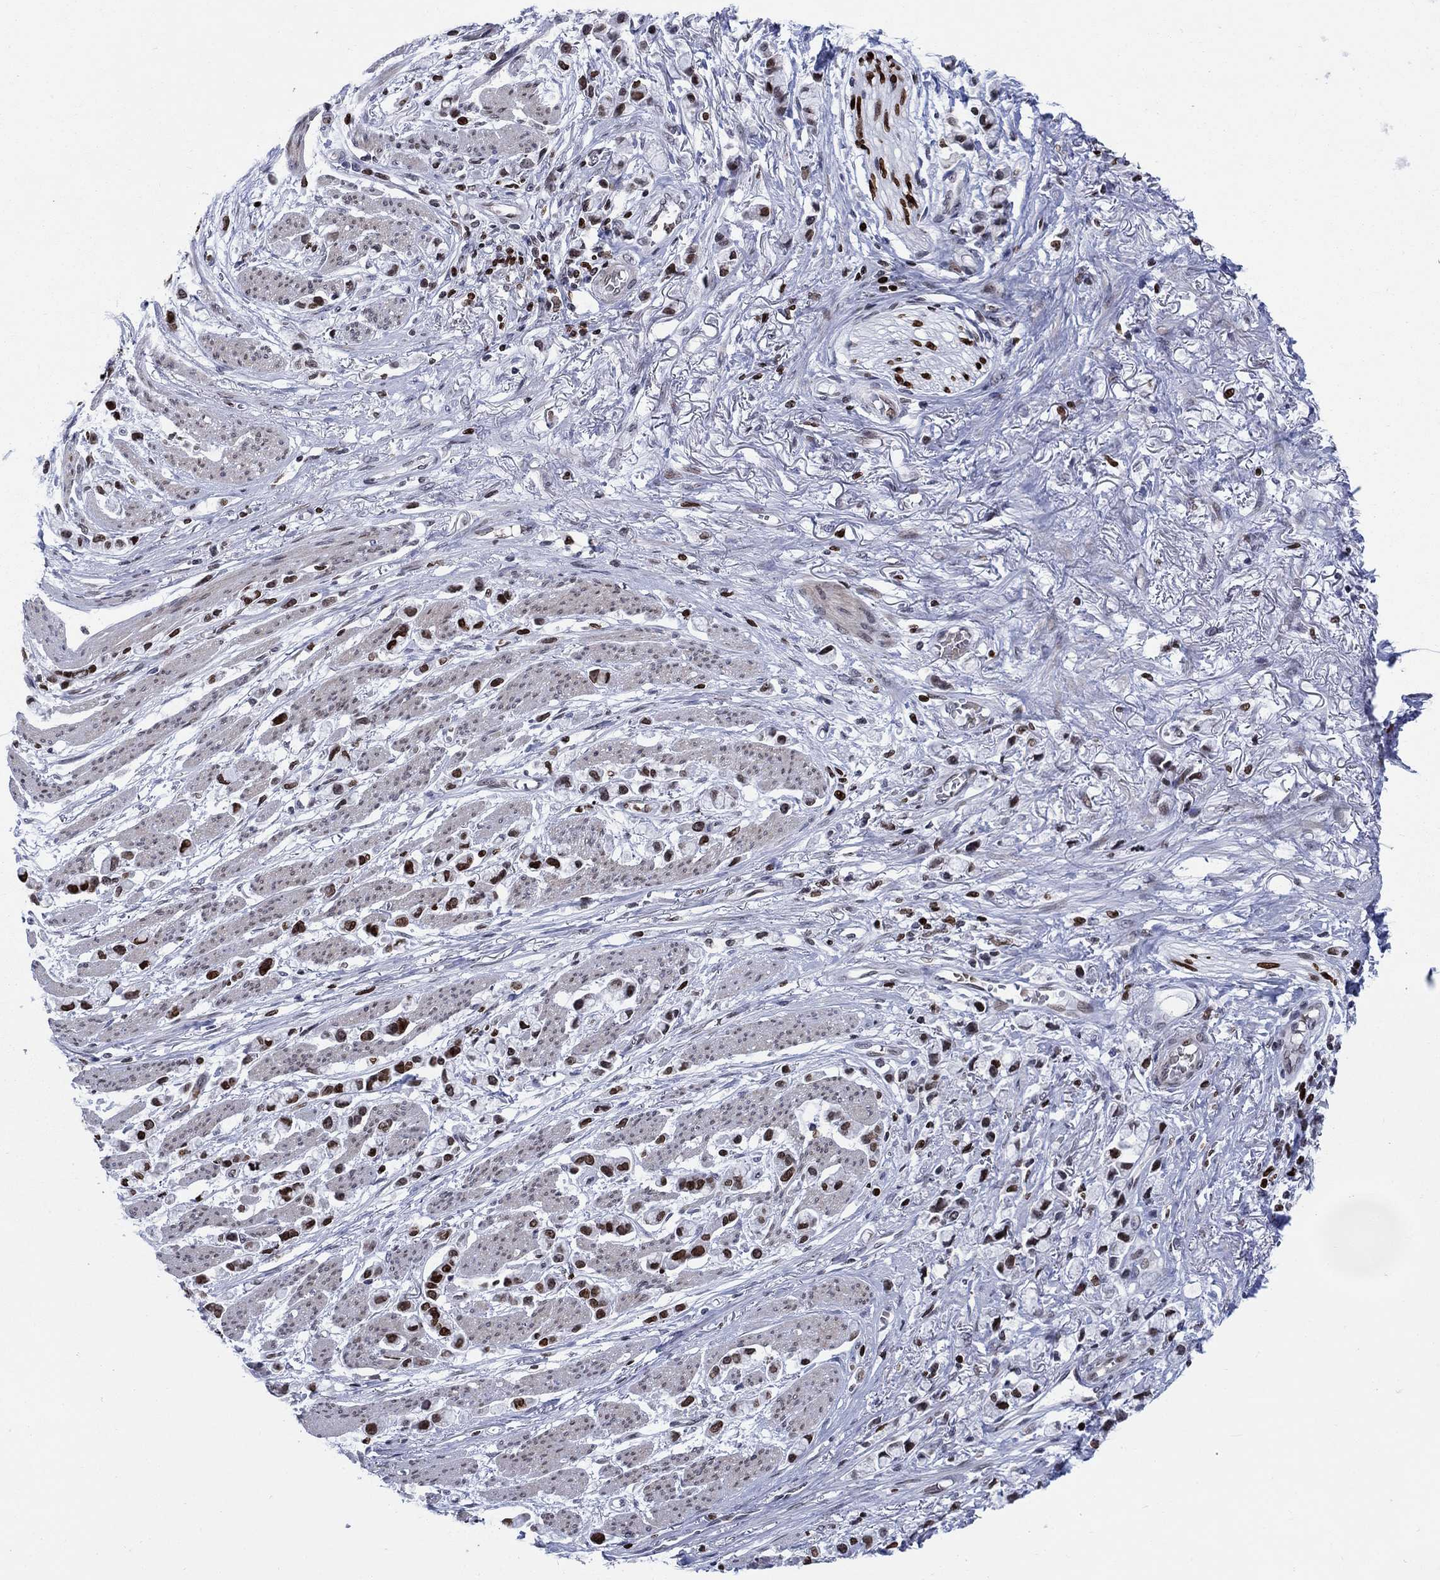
{"staining": {"intensity": "strong", "quantity": "25%-75%", "location": "nuclear"}, "tissue": "stomach cancer", "cell_type": "Tumor cells", "image_type": "cancer", "snomed": [{"axis": "morphology", "description": "Adenocarcinoma, NOS"}, {"axis": "topography", "description": "Stomach"}], "caption": "Human stomach adenocarcinoma stained for a protein (brown) shows strong nuclear positive positivity in about 25%-75% of tumor cells.", "gene": "HMGA1", "patient": {"sex": "female", "age": 81}}